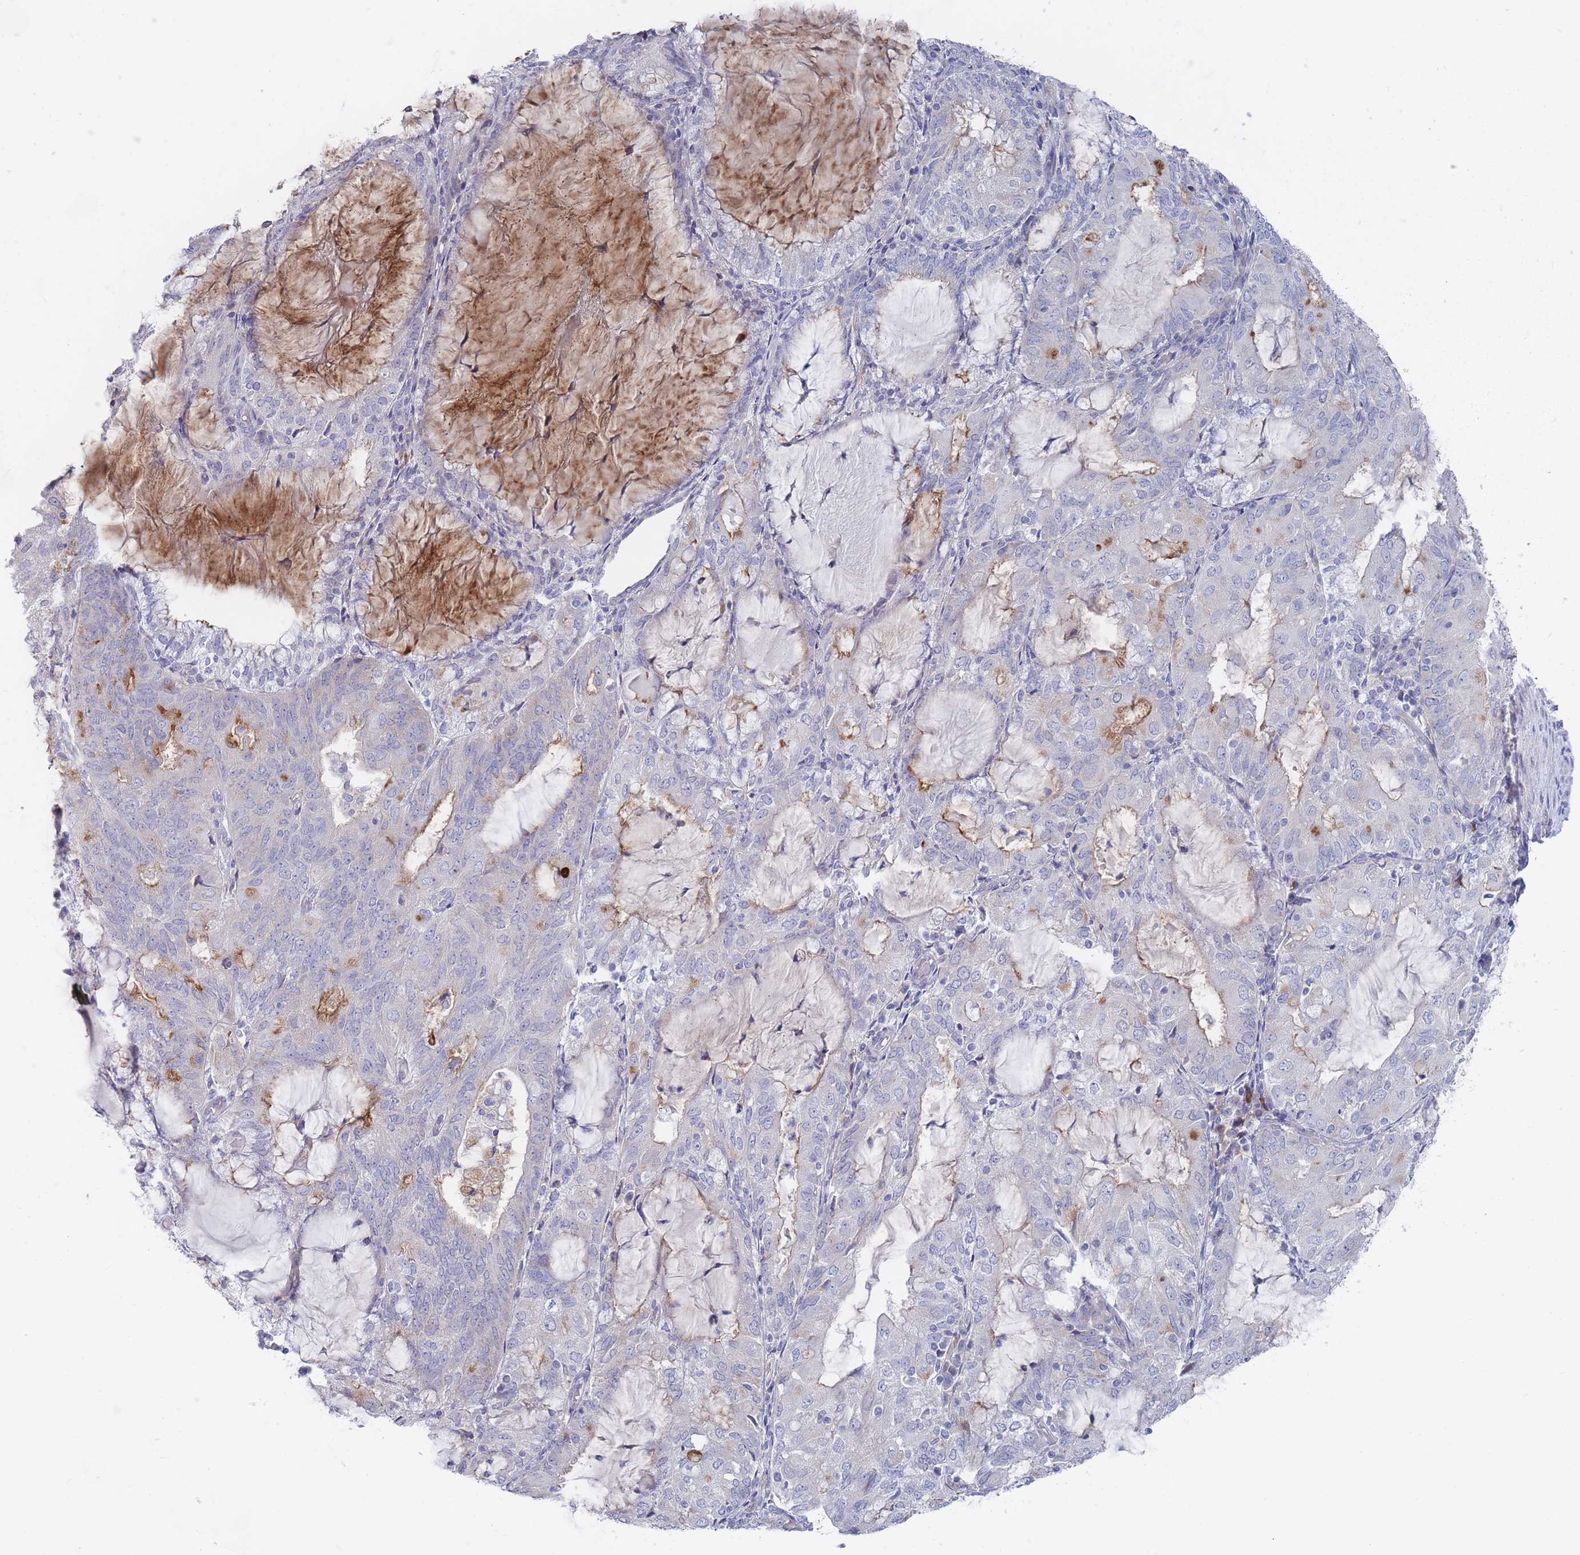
{"staining": {"intensity": "moderate", "quantity": "<25%", "location": "cytoplasmic/membranous"}, "tissue": "endometrial cancer", "cell_type": "Tumor cells", "image_type": "cancer", "snomed": [{"axis": "morphology", "description": "Adenocarcinoma, NOS"}, {"axis": "topography", "description": "Endometrium"}], "caption": "Protein analysis of endometrial cancer (adenocarcinoma) tissue demonstrates moderate cytoplasmic/membranous staining in approximately <25% of tumor cells.", "gene": "PIGU", "patient": {"sex": "female", "age": 81}}